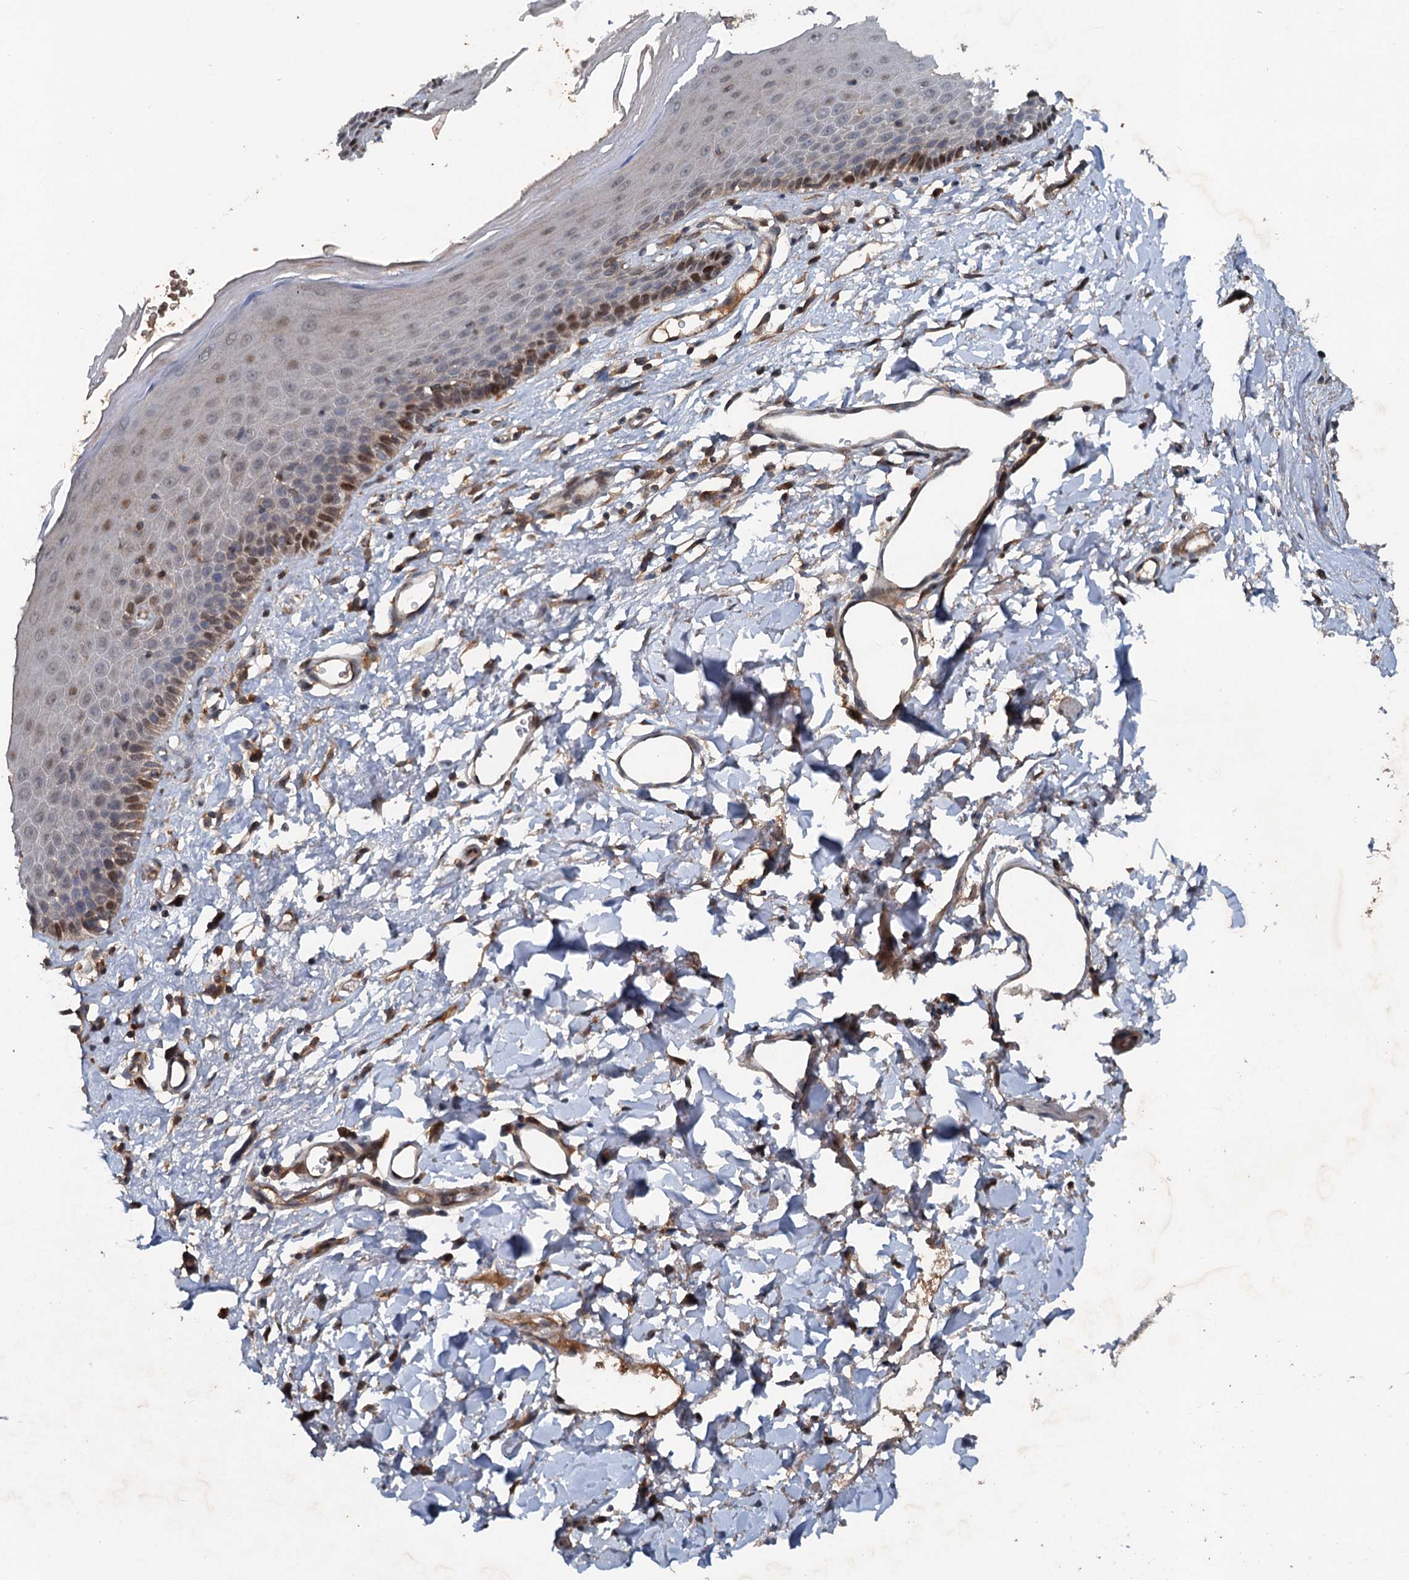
{"staining": {"intensity": "moderate", "quantity": "25%-75%", "location": "nuclear"}, "tissue": "skin", "cell_type": "Epidermal cells", "image_type": "normal", "snomed": [{"axis": "morphology", "description": "Normal tissue, NOS"}, {"axis": "topography", "description": "Vulva"}], "caption": "Unremarkable skin shows moderate nuclear positivity in about 25%-75% of epidermal cells (DAB = brown stain, brightfield microscopy at high magnification)..", "gene": "TAPBPL", "patient": {"sex": "female", "age": 68}}